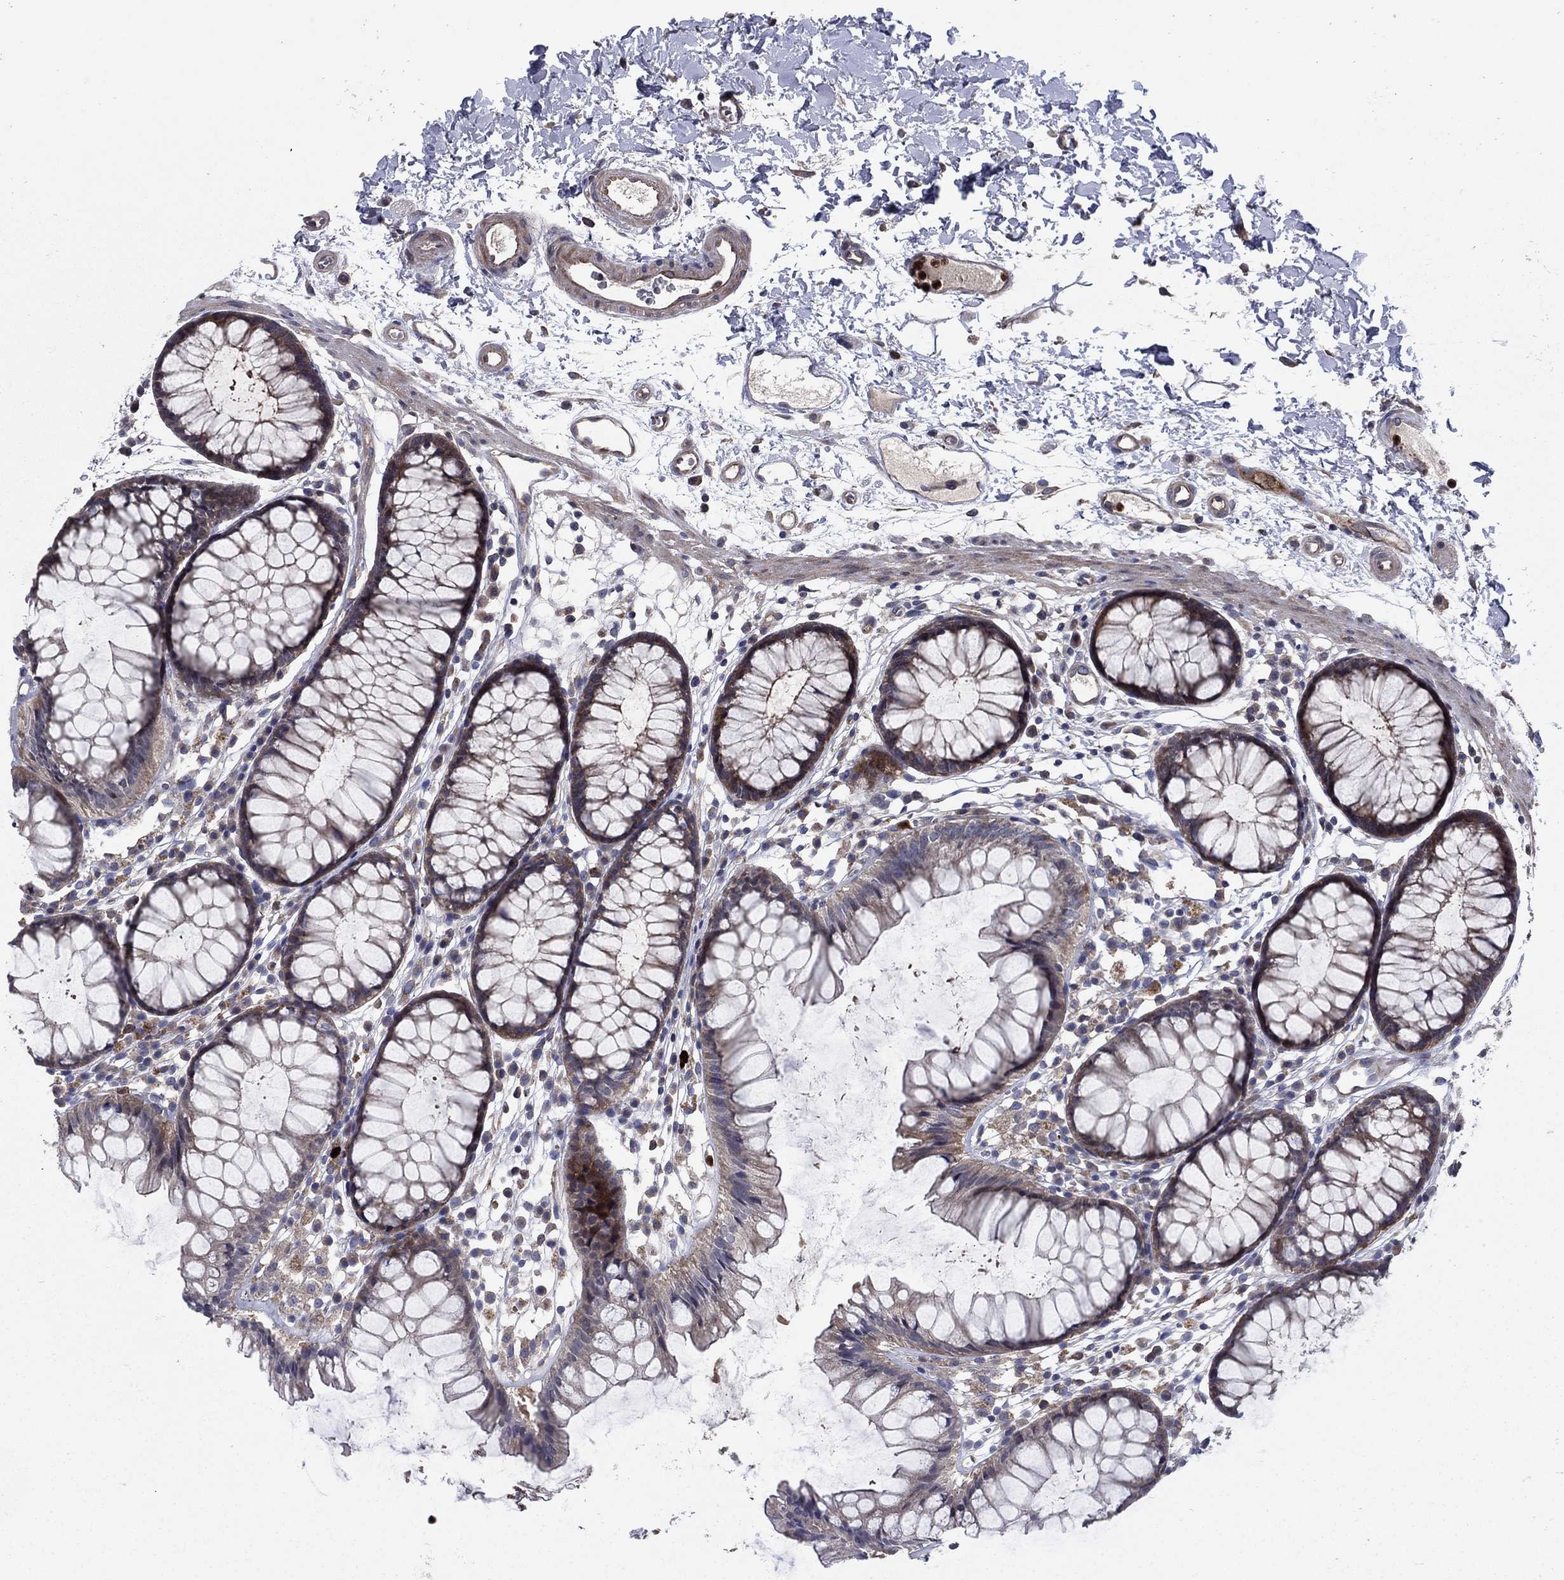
{"staining": {"intensity": "negative", "quantity": "none", "location": "none"}, "tissue": "colon", "cell_type": "Endothelial cells", "image_type": "normal", "snomed": [{"axis": "morphology", "description": "Normal tissue, NOS"}, {"axis": "morphology", "description": "Adenocarcinoma, NOS"}, {"axis": "topography", "description": "Colon"}], "caption": "Immunohistochemical staining of unremarkable colon reveals no significant positivity in endothelial cells.", "gene": "MSRB1", "patient": {"sex": "male", "age": 65}}